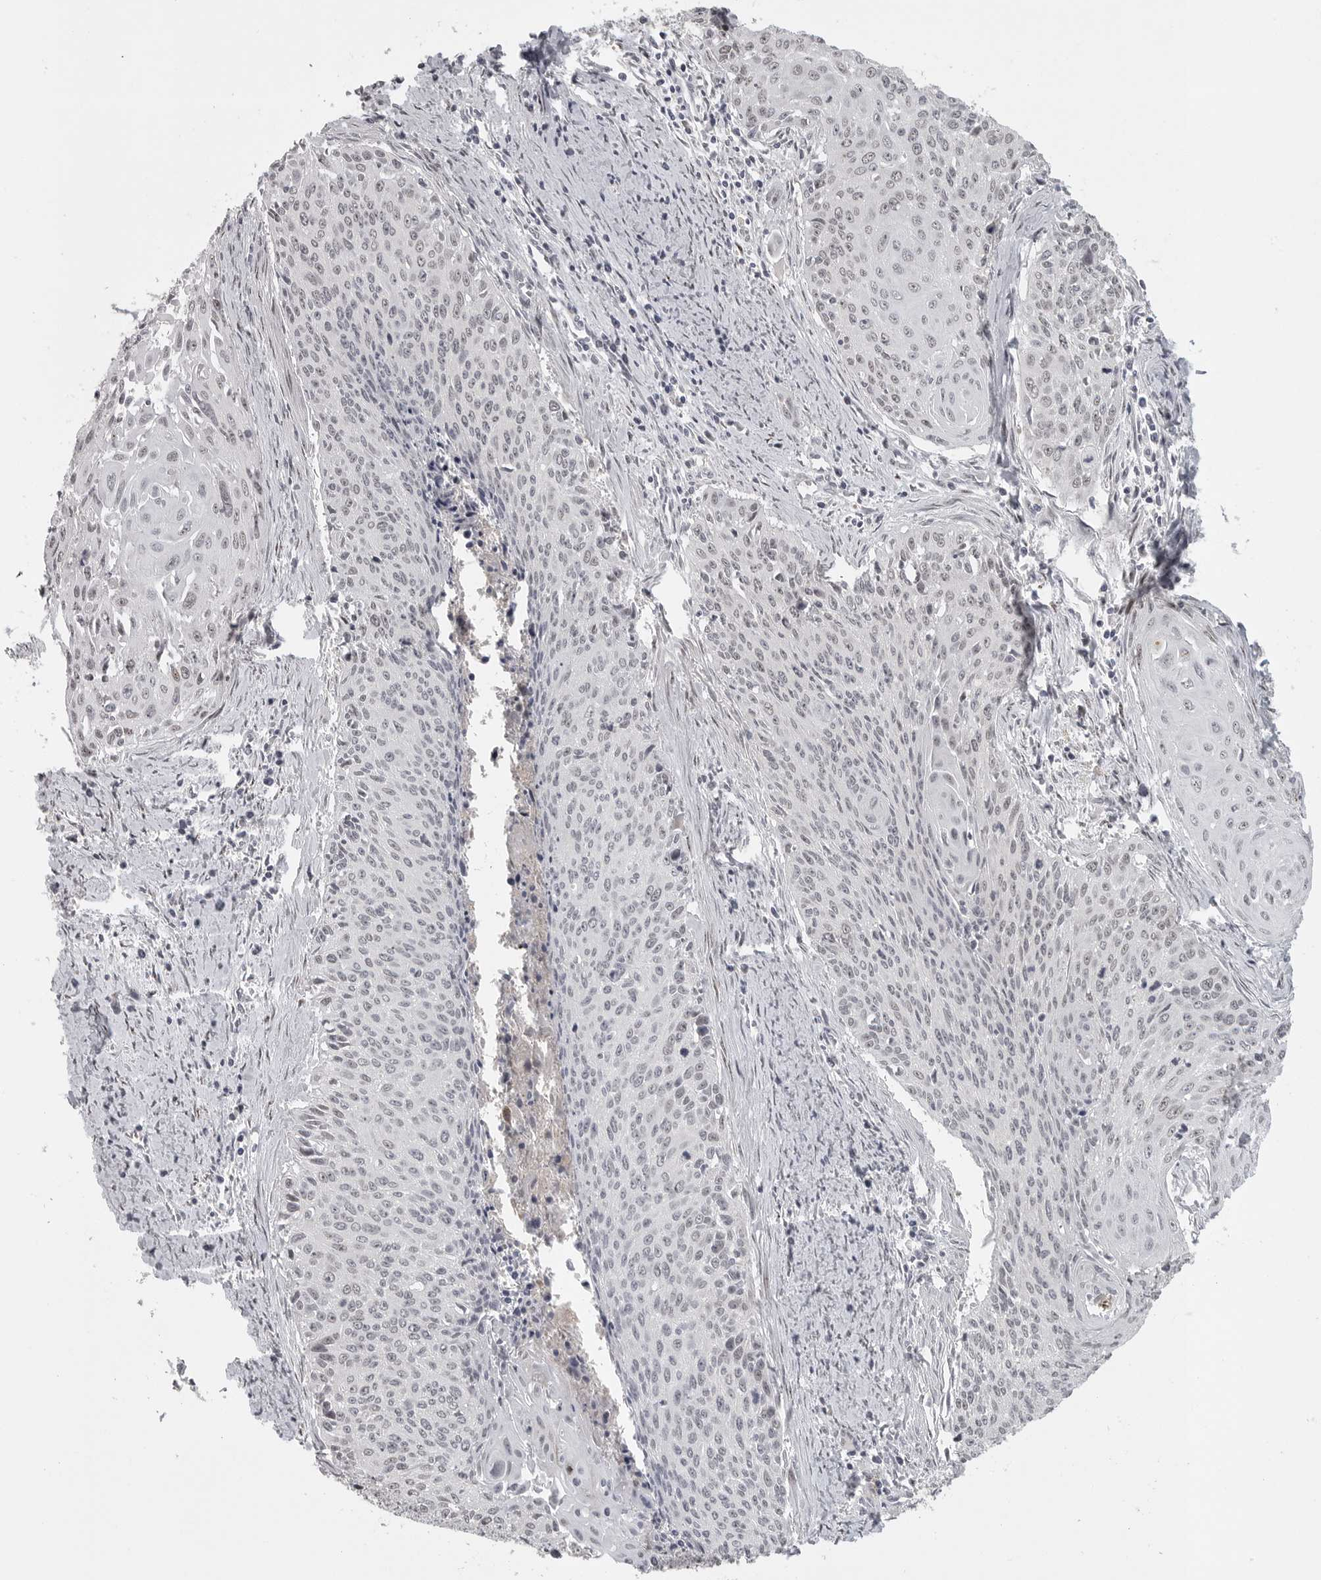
{"staining": {"intensity": "weak", "quantity": "25%-75%", "location": "nuclear"}, "tissue": "cervical cancer", "cell_type": "Tumor cells", "image_type": "cancer", "snomed": [{"axis": "morphology", "description": "Squamous cell carcinoma, NOS"}, {"axis": "topography", "description": "Cervix"}], "caption": "The photomicrograph demonstrates immunohistochemical staining of cervical squamous cell carcinoma. There is weak nuclear positivity is identified in about 25%-75% of tumor cells.", "gene": "POLE2", "patient": {"sex": "female", "age": 55}}